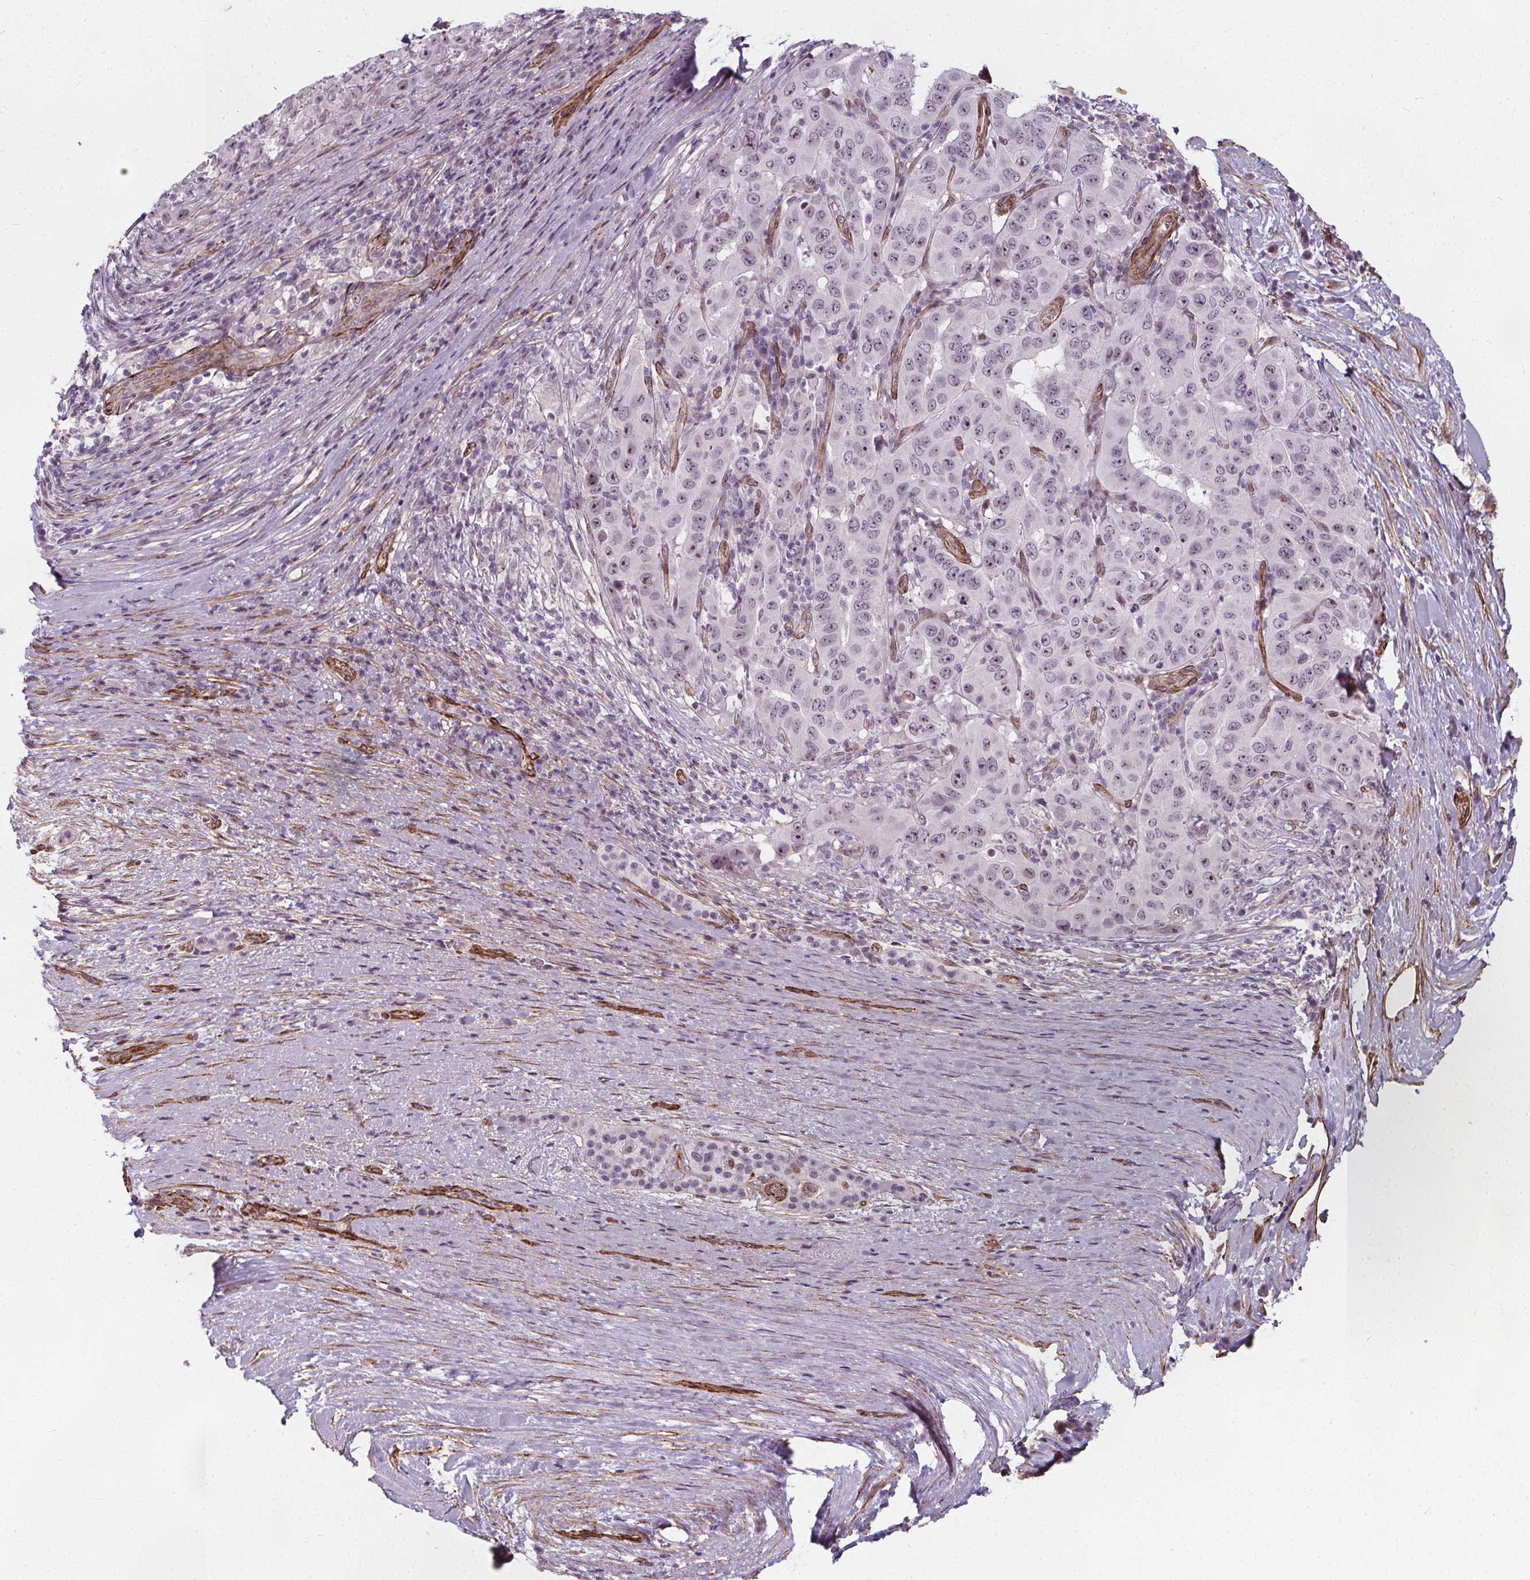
{"staining": {"intensity": "weak", "quantity": "25%-75%", "location": "nuclear"}, "tissue": "pancreatic cancer", "cell_type": "Tumor cells", "image_type": "cancer", "snomed": [{"axis": "morphology", "description": "Adenocarcinoma, NOS"}, {"axis": "topography", "description": "Pancreas"}], "caption": "This image exhibits IHC staining of human pancreatic cancer, with low weak nuclear expression in about 25%-75% of tumor cells.", "gene": "HAS1", "patient": {"sex": "male", "age": 63}}